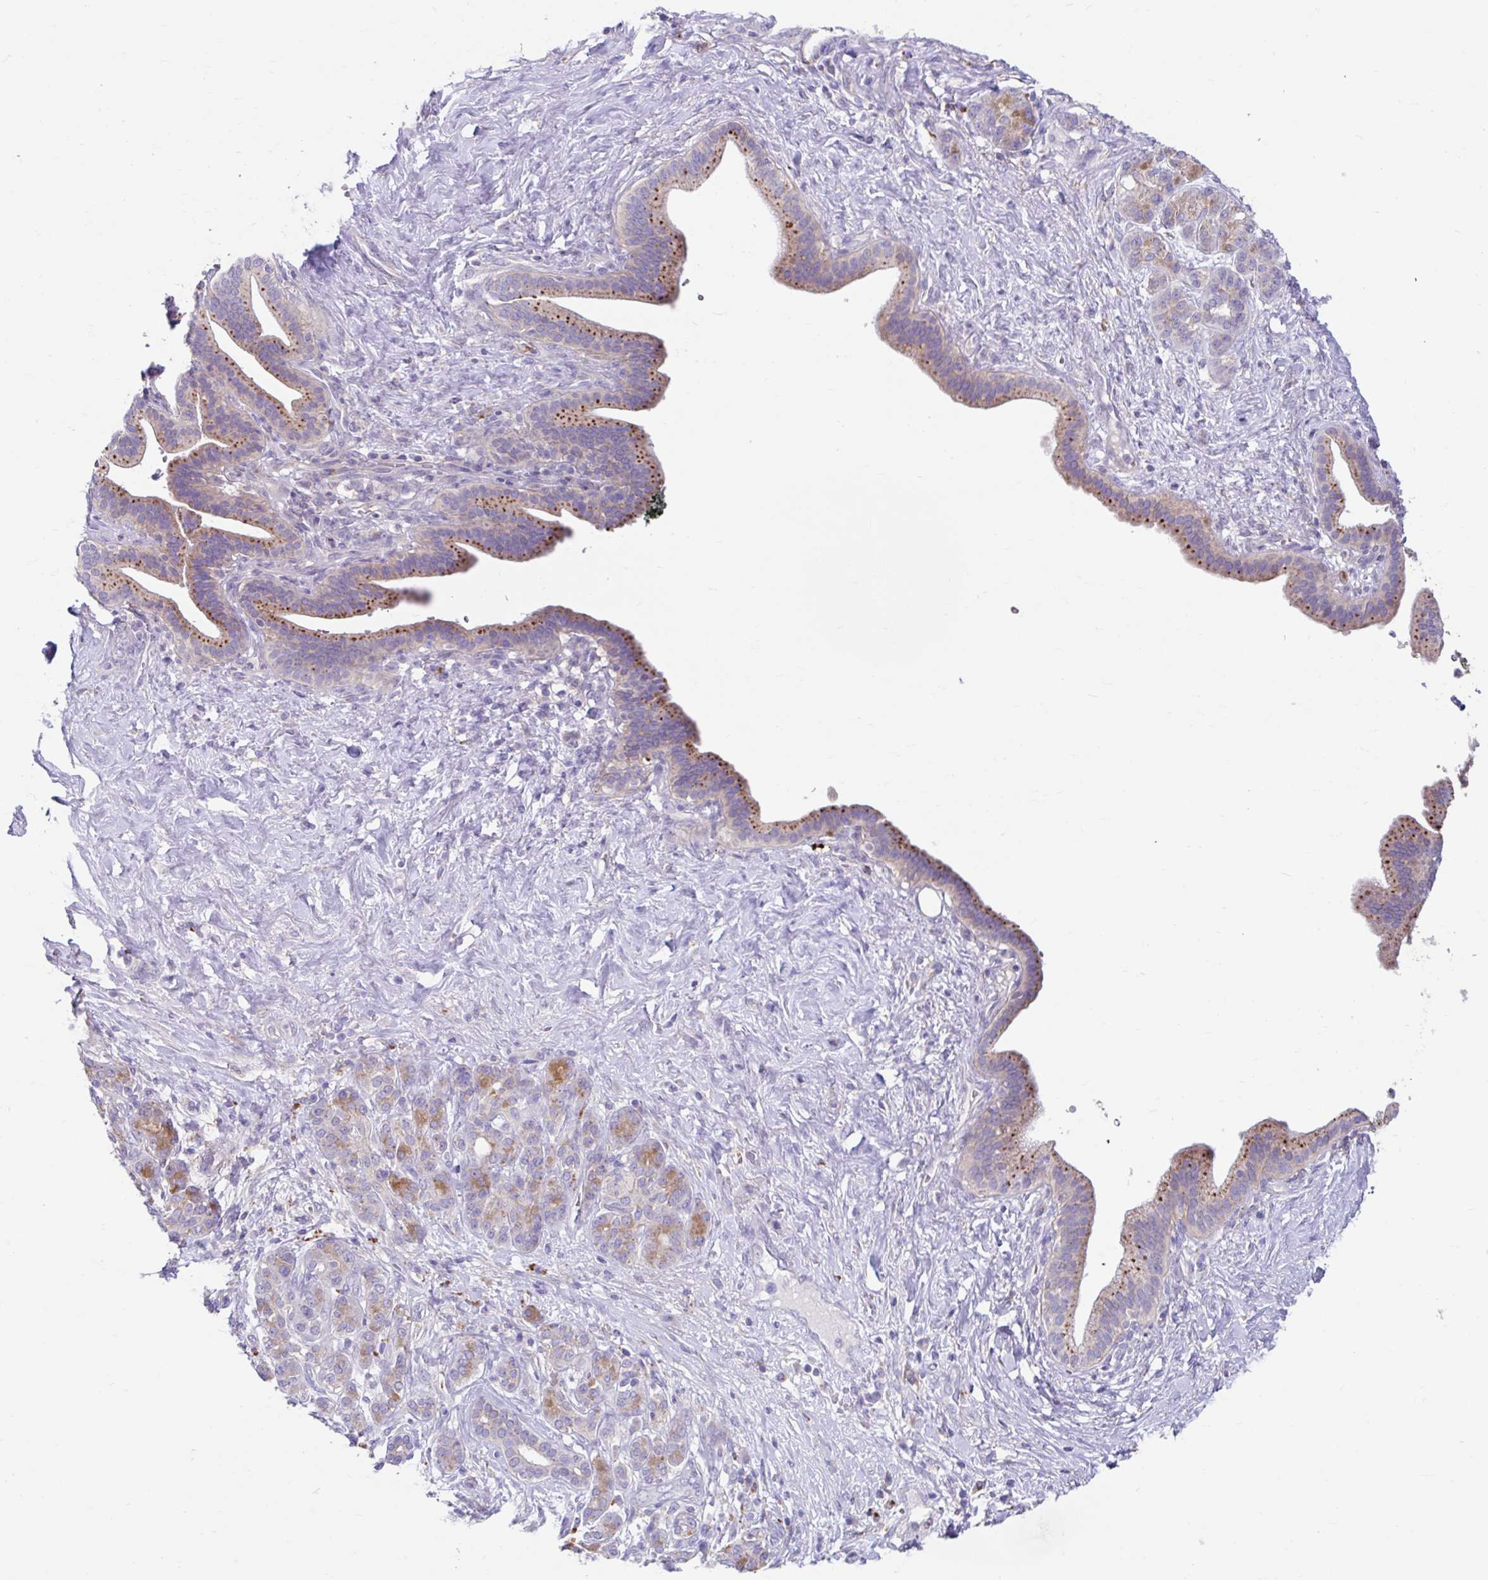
{"staining": {"intensity": "moderate", "quantity": ">75%", "location": "cytoplasmic/membranous"}, "tissue": "pancreatic cancer", "cell_type": "Tumor cells", "image_type": "cancer", "snomed": [{"axis": "morphology", "description": "Adenocarcinoma, NOS"}, {"axis": "topography", "description": "Pancreas"}], "caption": "The immunohistochemical stain highlights moderate cytoplasmic/membranous staining in tumor cells of pancreatic cancer (adenocarcinoma) tissue. (IHC, brightfield microscopy, high magnification).", "gene": "ZNF33A", "patient": {"sex": "male", "age": 44}}